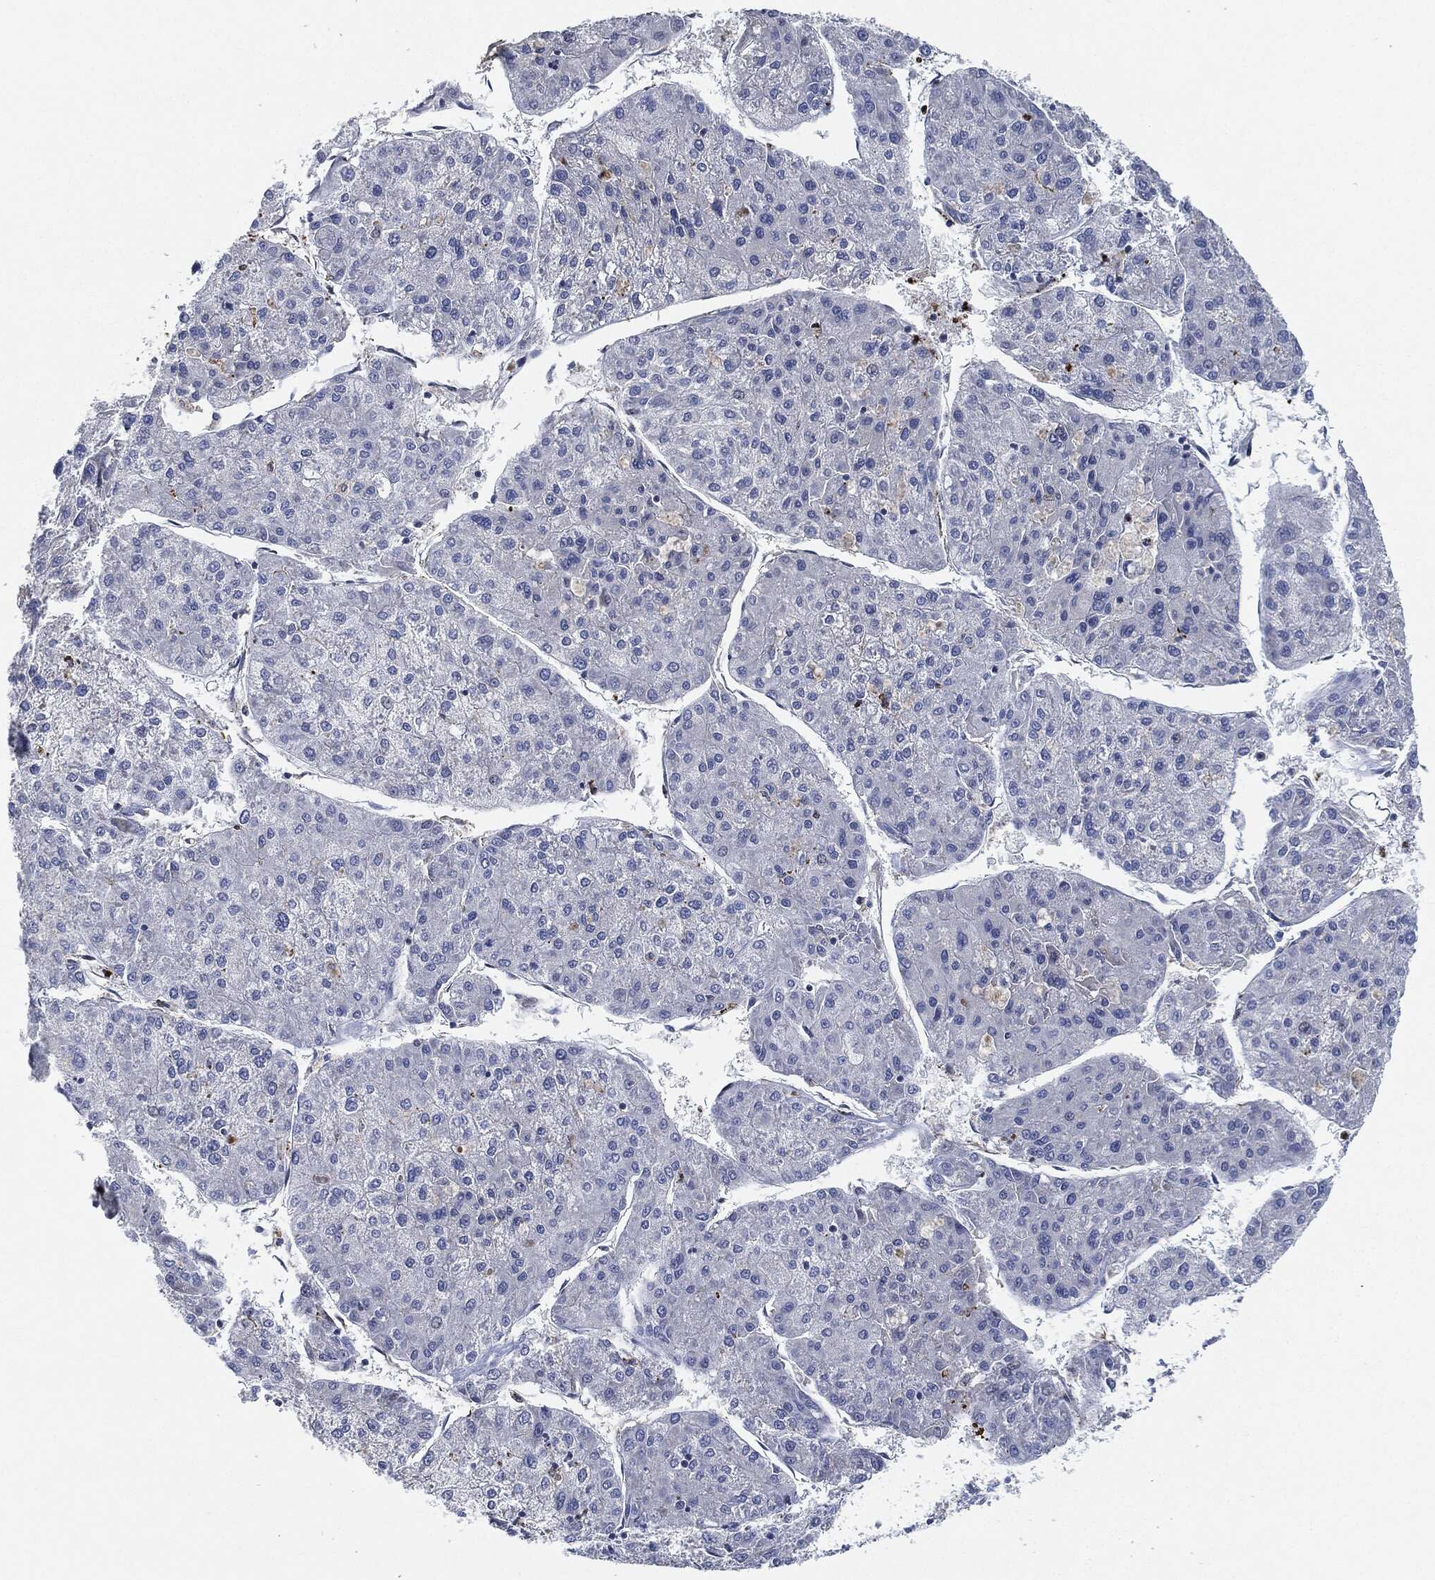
{"staining": {"intensity": "negative", "quantity": "none", "location": "none"}, "tissue": "liver cancer", "cell_type": "Tumor cells", "image_type": "cancer", "snomed": [{"axis": "morphology", "description": "Carcinoma, Hepatocellular, NOS"}, {"axis": "topography", "description": "Liver"}], "caption": "Immunohistochemistry (IHC) photomicrograph of human hepatocellular carcinoma (liver) stained for a protein (brown), which displays no staining in tumor cells.", "gene": "NANOS3", "patient": {"sex": "male", "age": 43}}